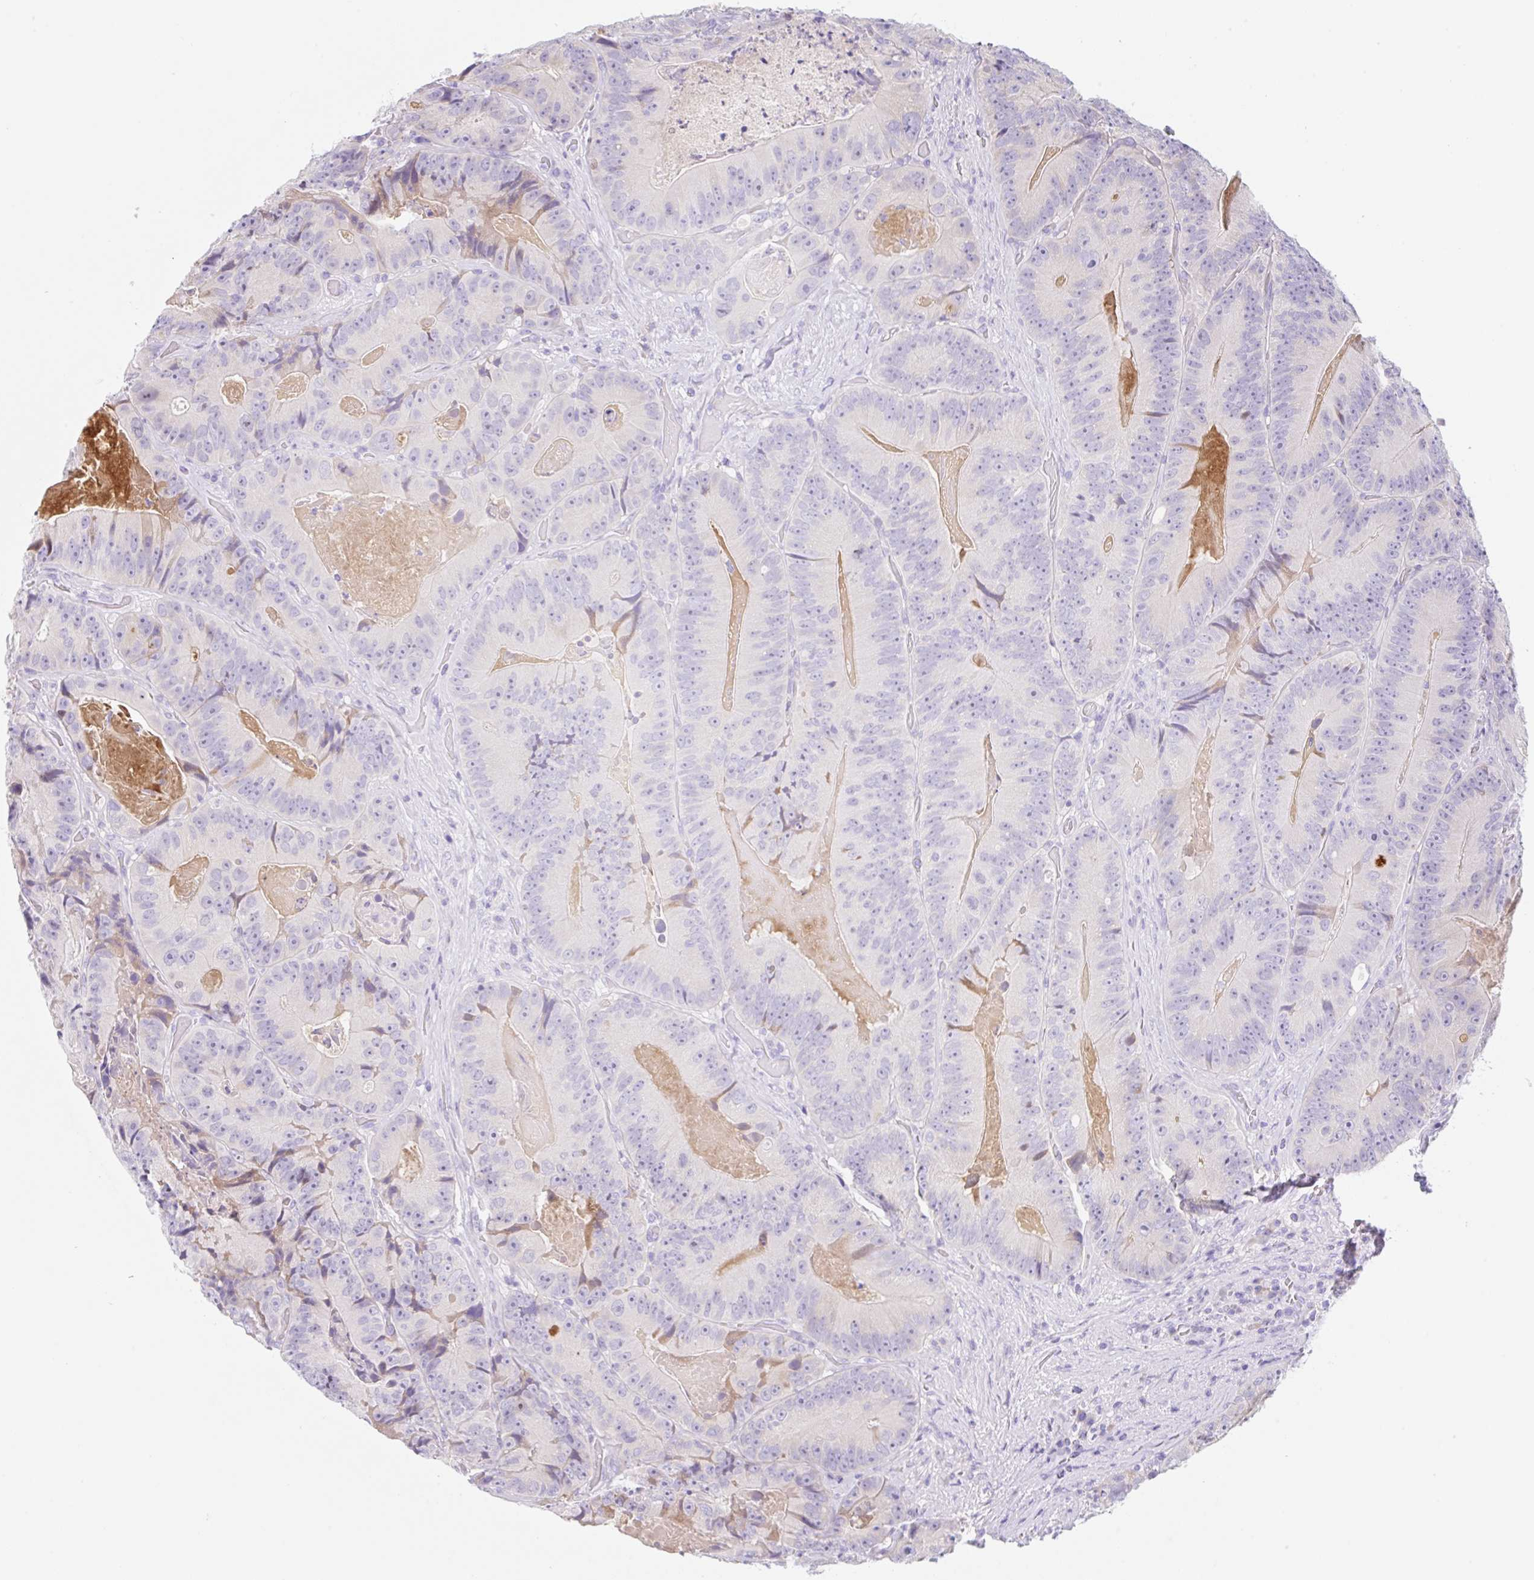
{"staining": {"intensity": "negative", "quantity": "none", "location": "none"}, "tissue": "colorectal cancer", "cell_type": "Tumor cells", "image_type": "cancer", "snomed": [{"axis": "morphology", "description": "Adenocarcinoma, NOS"}, {"axis": "topography", "description": "Colon"}], "caption": "Immunohistochemistry micrograph of neoplastic tissue: adenocarcinoma (colorectal) stained with DAB (3,3'-diaminobenzidine) reveals no significant protein staining in tumor cells.", "gene": "KLK8", "patient": {"sex": "female", "age": 86}}